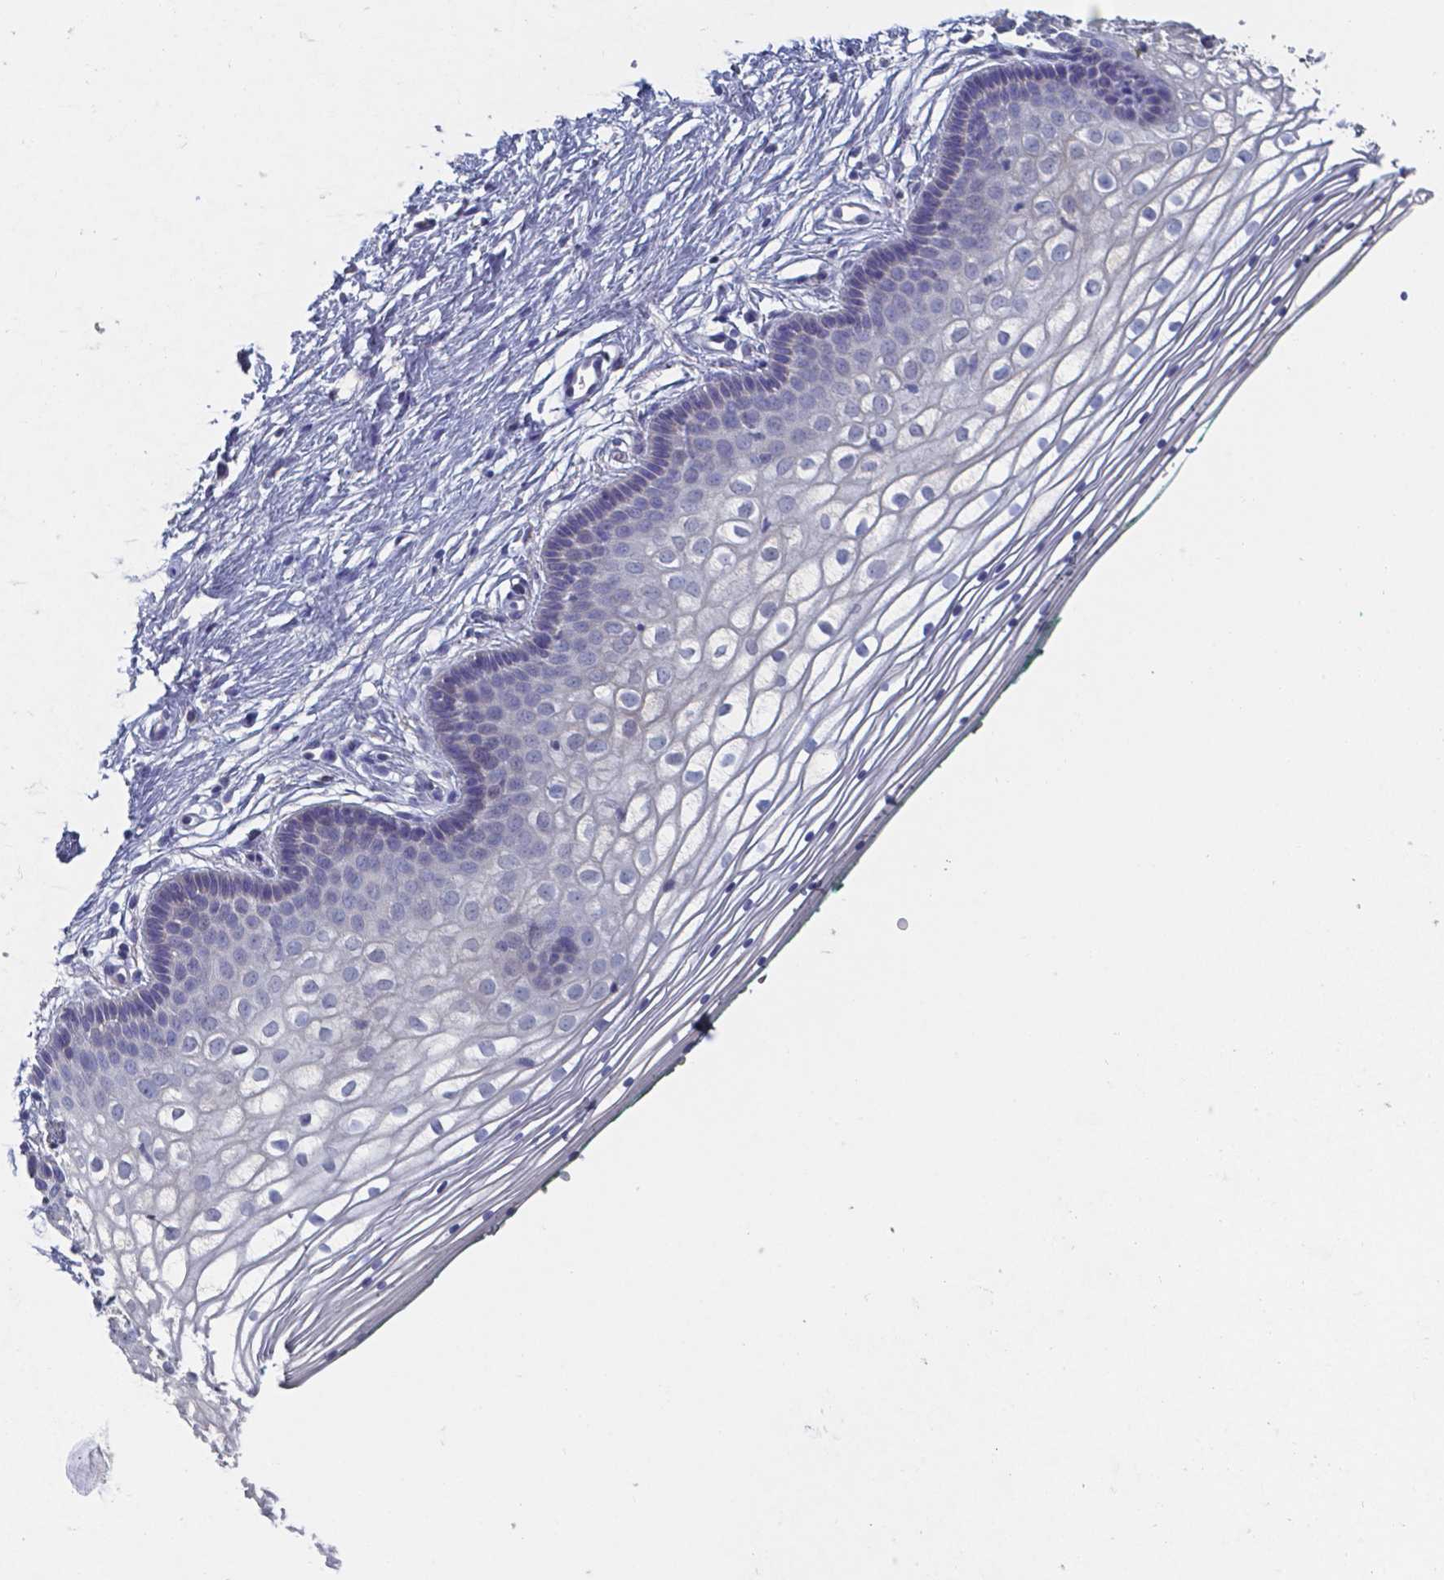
{"staining": {"intensity": "negative", "quantity": "none", "location": "none"}, "tissue": "vagina", "cell_type": "Squamous epithelial cells", "image_type": "normal", "snomed": [{"axis": "morphology", "description": "Normal tissue, NOS"}, {"axis": "topography", "description": "Vagina"}], "caption": "IHC micrograph of normal vagina stained for a protein (brown), which displays no expression in squamous epithelial cells.", "gene": "BTBD17", "patient": {"sex": "female", "age": 36}}